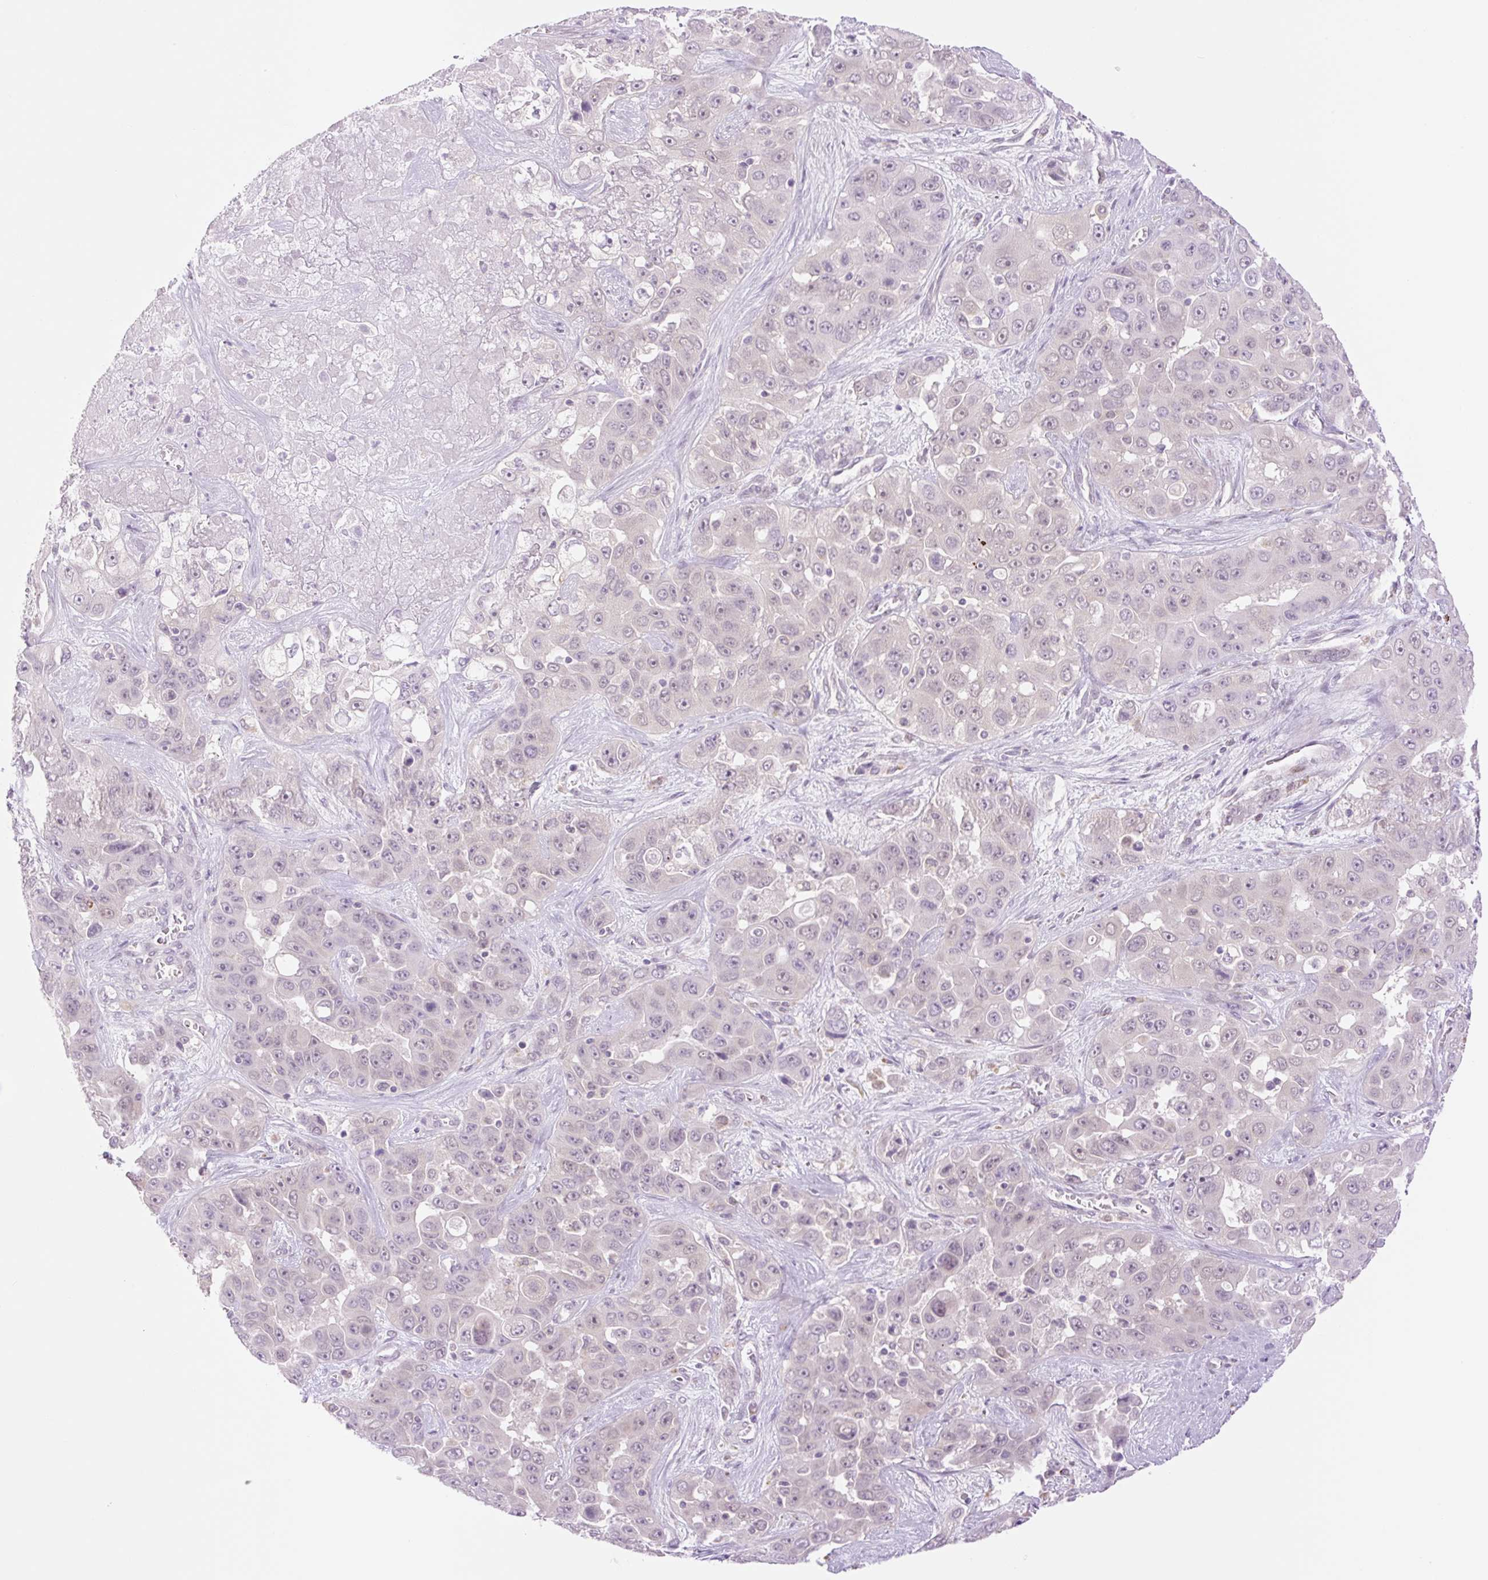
{"staining": {"intensity": "weak", "quantity": "<25%", "location": "nuclear"}, "tissue": "liver cancer", "cell_type": "Tumor cells", "image_type": "cancer", "snomed": [{"axis": "morphology", "description": "Cholangiocarcinoma"}, {"axis": "topography", "description": "Liver"}], "caption": "Micrograph shows no protein expression in tumor cells of liver cholangiocarcinoma tissue.", "gene": "SPRYD4", "patient": {"sex": "female", "age": 52}}